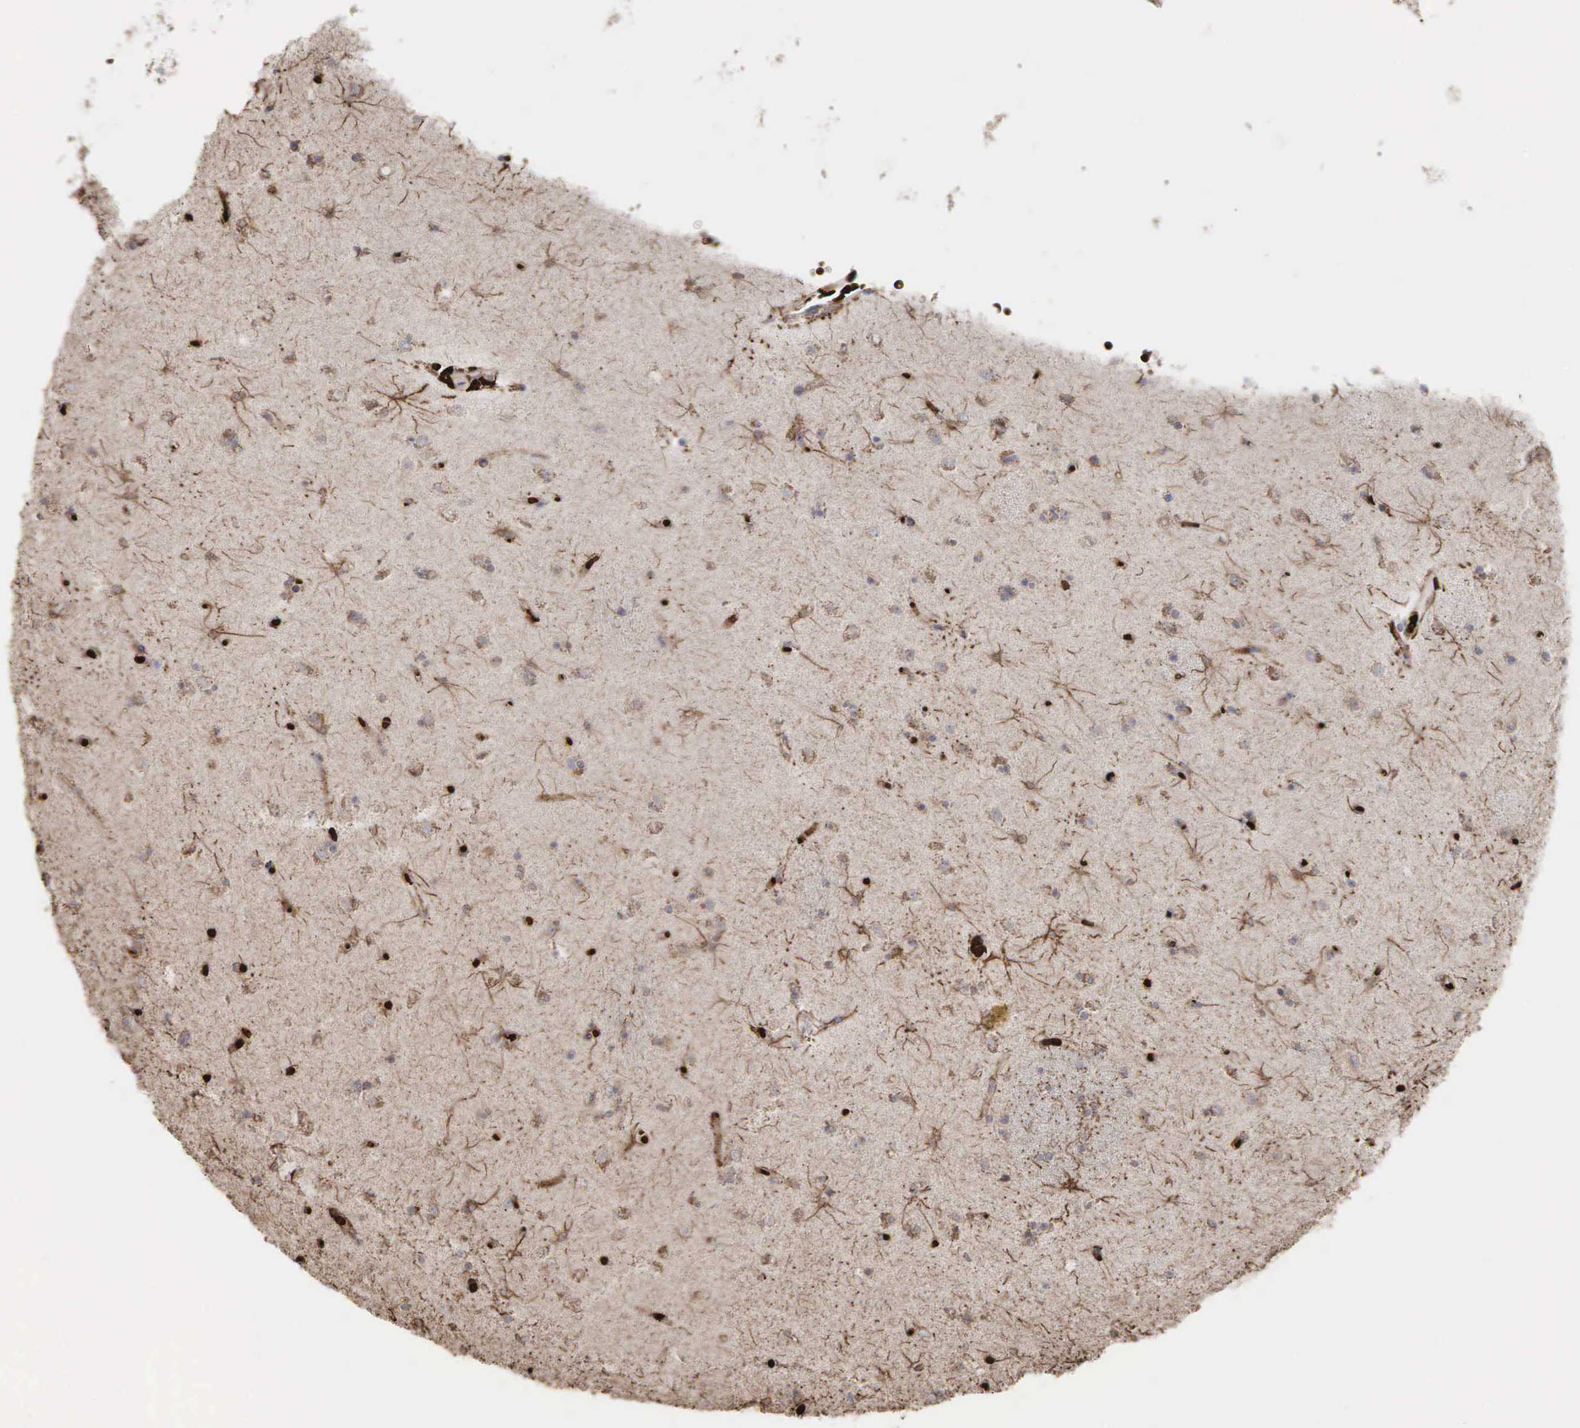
{"staining": {"intensity": "moderate", "quantity": "25%-75%", "location": "cytoplasmic/membranous,nuclear"}, "tissue": "caudate", "cell_type": "Glial cells", "image_type": "normal", "snomed": [{"axis": "morphology", "description": "Normal tissue, NOS"}, {"axis": "topography", "description": "Lateral ventricle wall"}], "caption": "The histopathology image shows immunohistochemical staining of unremarkable caudate. There is moderate cytoplasmic/membranous,nuclear expression is seen in approximately 25%-75% of glial cells.", "gene": "PABPC5", "patient": {"sex": "female", "age": 54}}